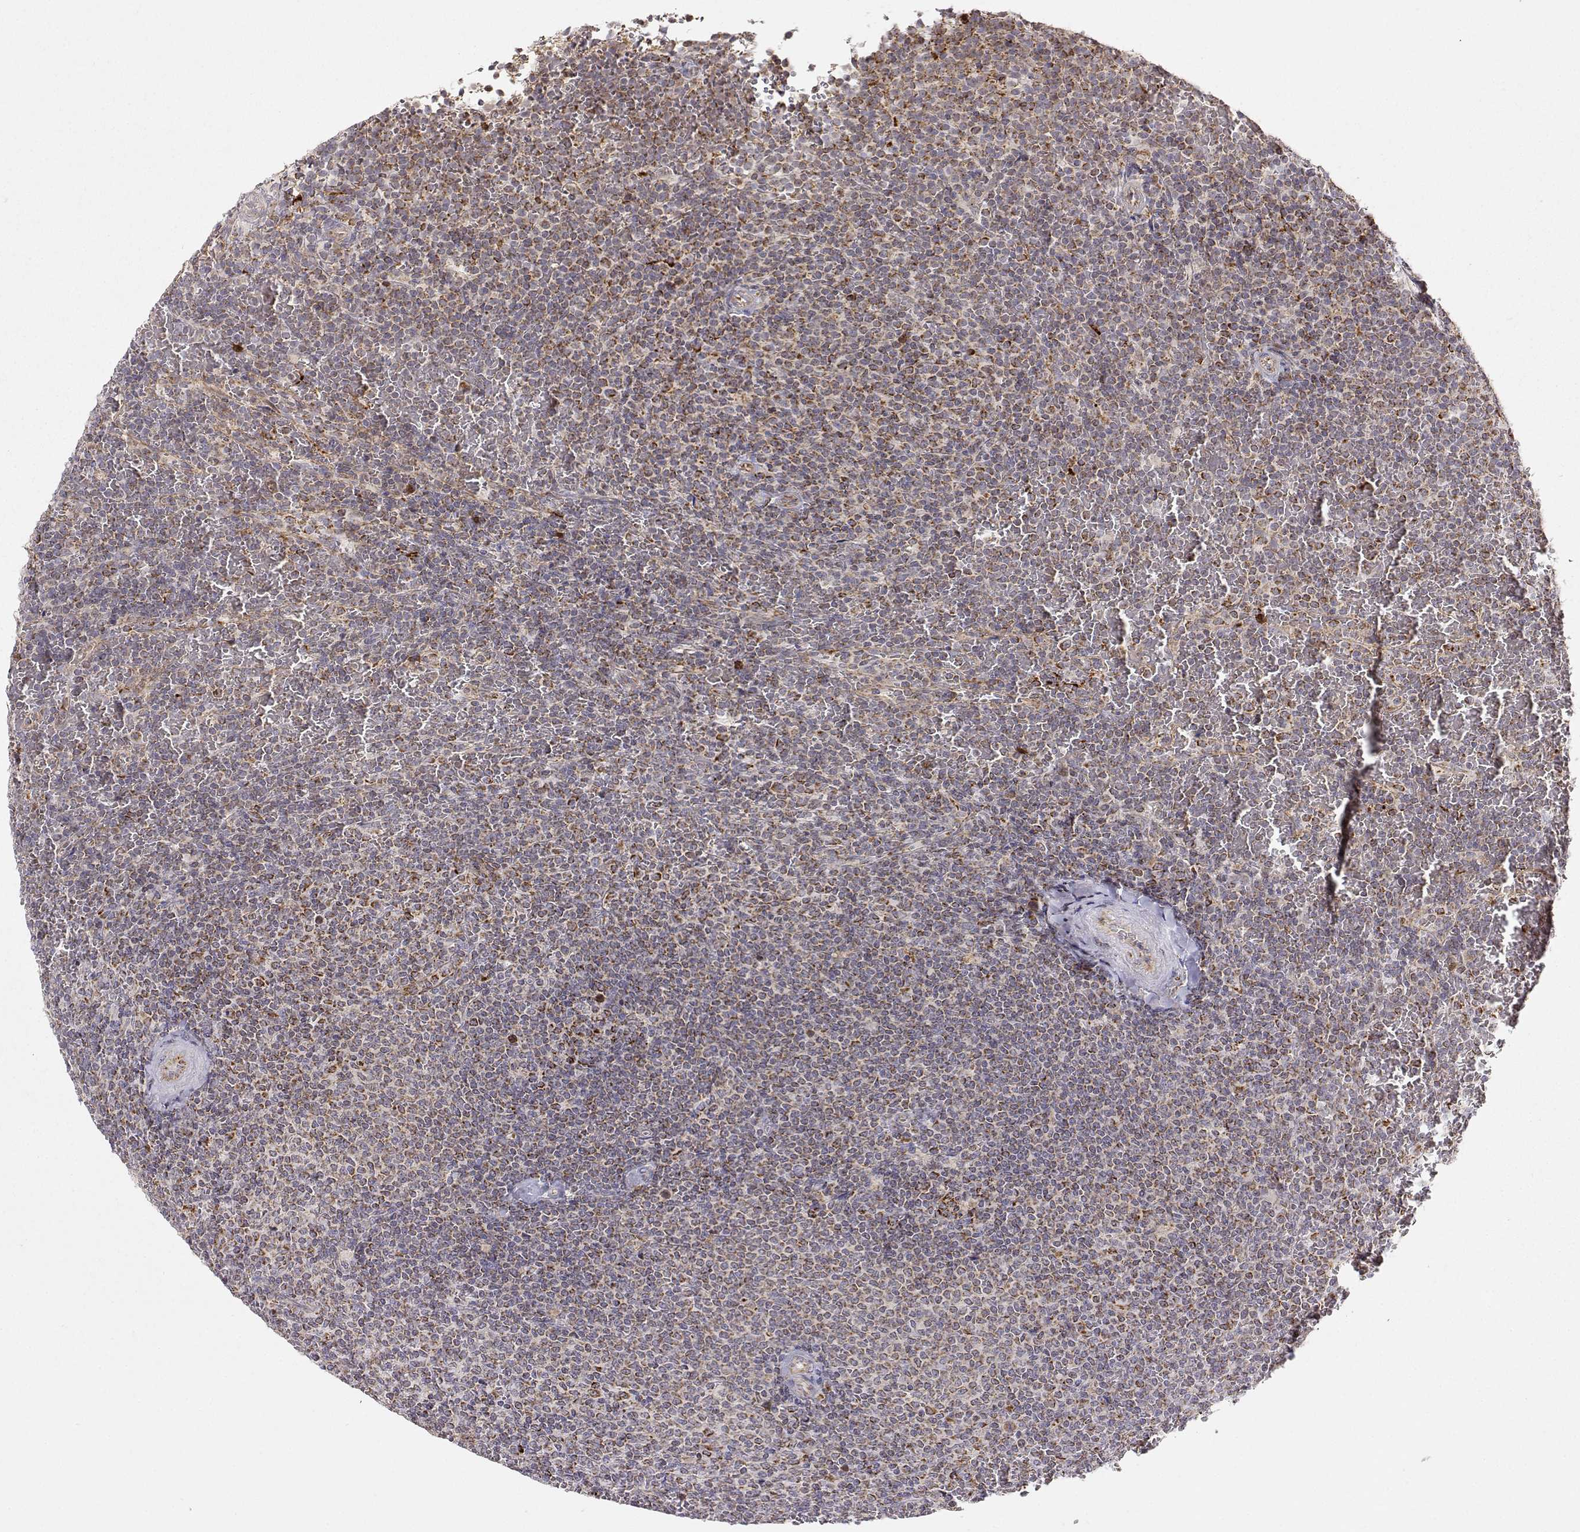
{"staining": {"intensity": "moderate", "quantity": ">75%", "location": "cytoplasmic/membranous"}, "tissue": "lymphoma", "cell_type": "Tumor cells", "image_type": "cancer", "snomed": [{"axis": "morphology", "description": "Malignant lymphoma, non-Hodgkin's type, Low grade"}, {"axis": "topography", "description": "Spleen"}], "caption": "There is medium levels of moderate cytoplasmic/membranous positivity in tumor cells of malignant lymphoma, non-Hodgkin's type (low-grade), as demonstrated by immunohistochemical staining (brown color).", "gene": "EXOG", "patient": {"sex": "female", "age": 77}}